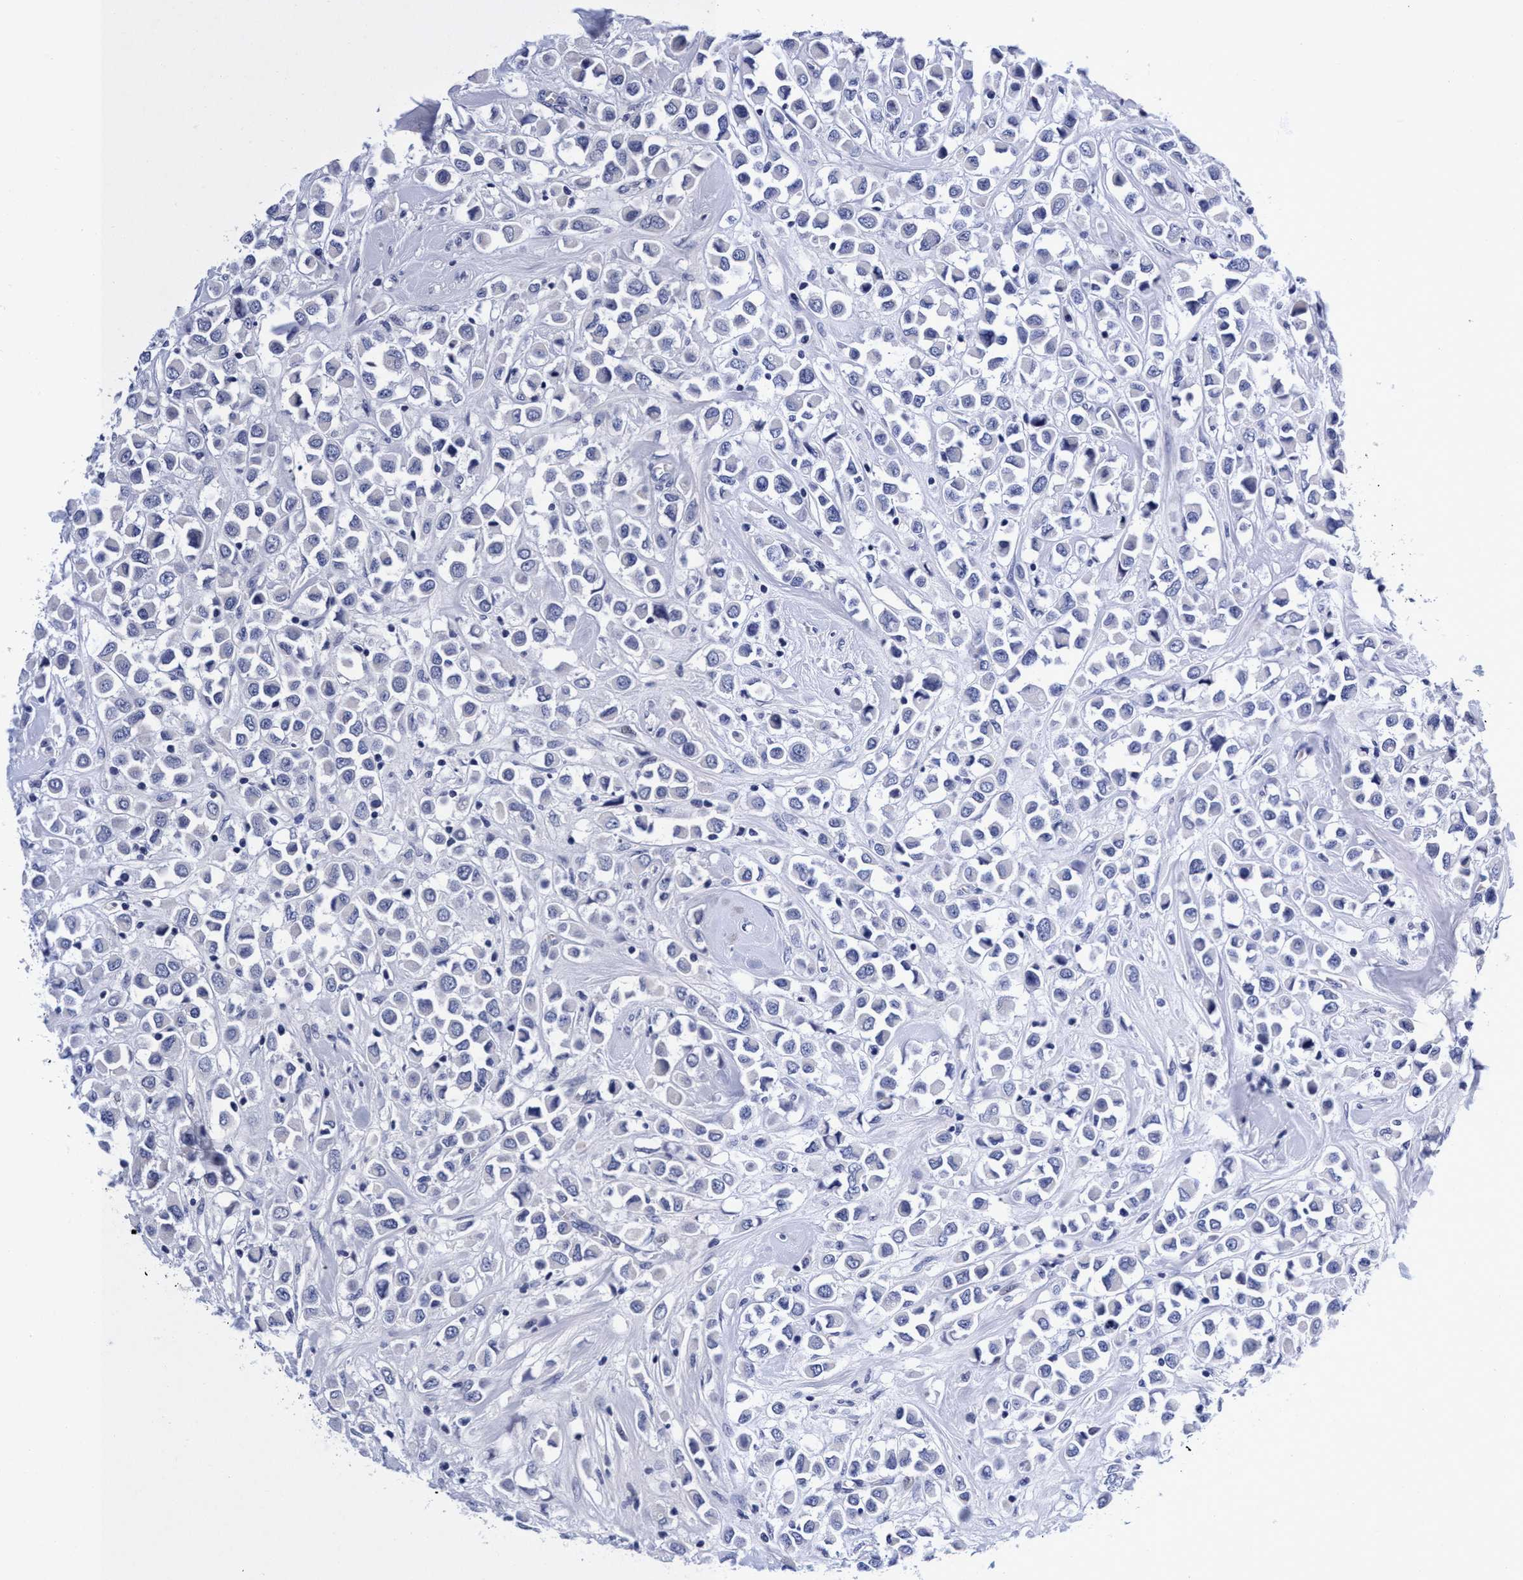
{"staining": {"intensity": "negative", "quantity": "none", "location": "none"}, "tissue": "breast cancer", "cell_type": "Tumor cells", "image_type": "cancer", "snomed": [{"axis": "morphology", "description": "Duct carcinoma"}, {"axis": "topography", "description": "Breast"}], "caption": "The photomicrograph reveals no significant staining in tumor cells of breast invasive ductal carcinoma.", "gene": "PLPPR1", "patient": {"sex": "female", "age": 61}}